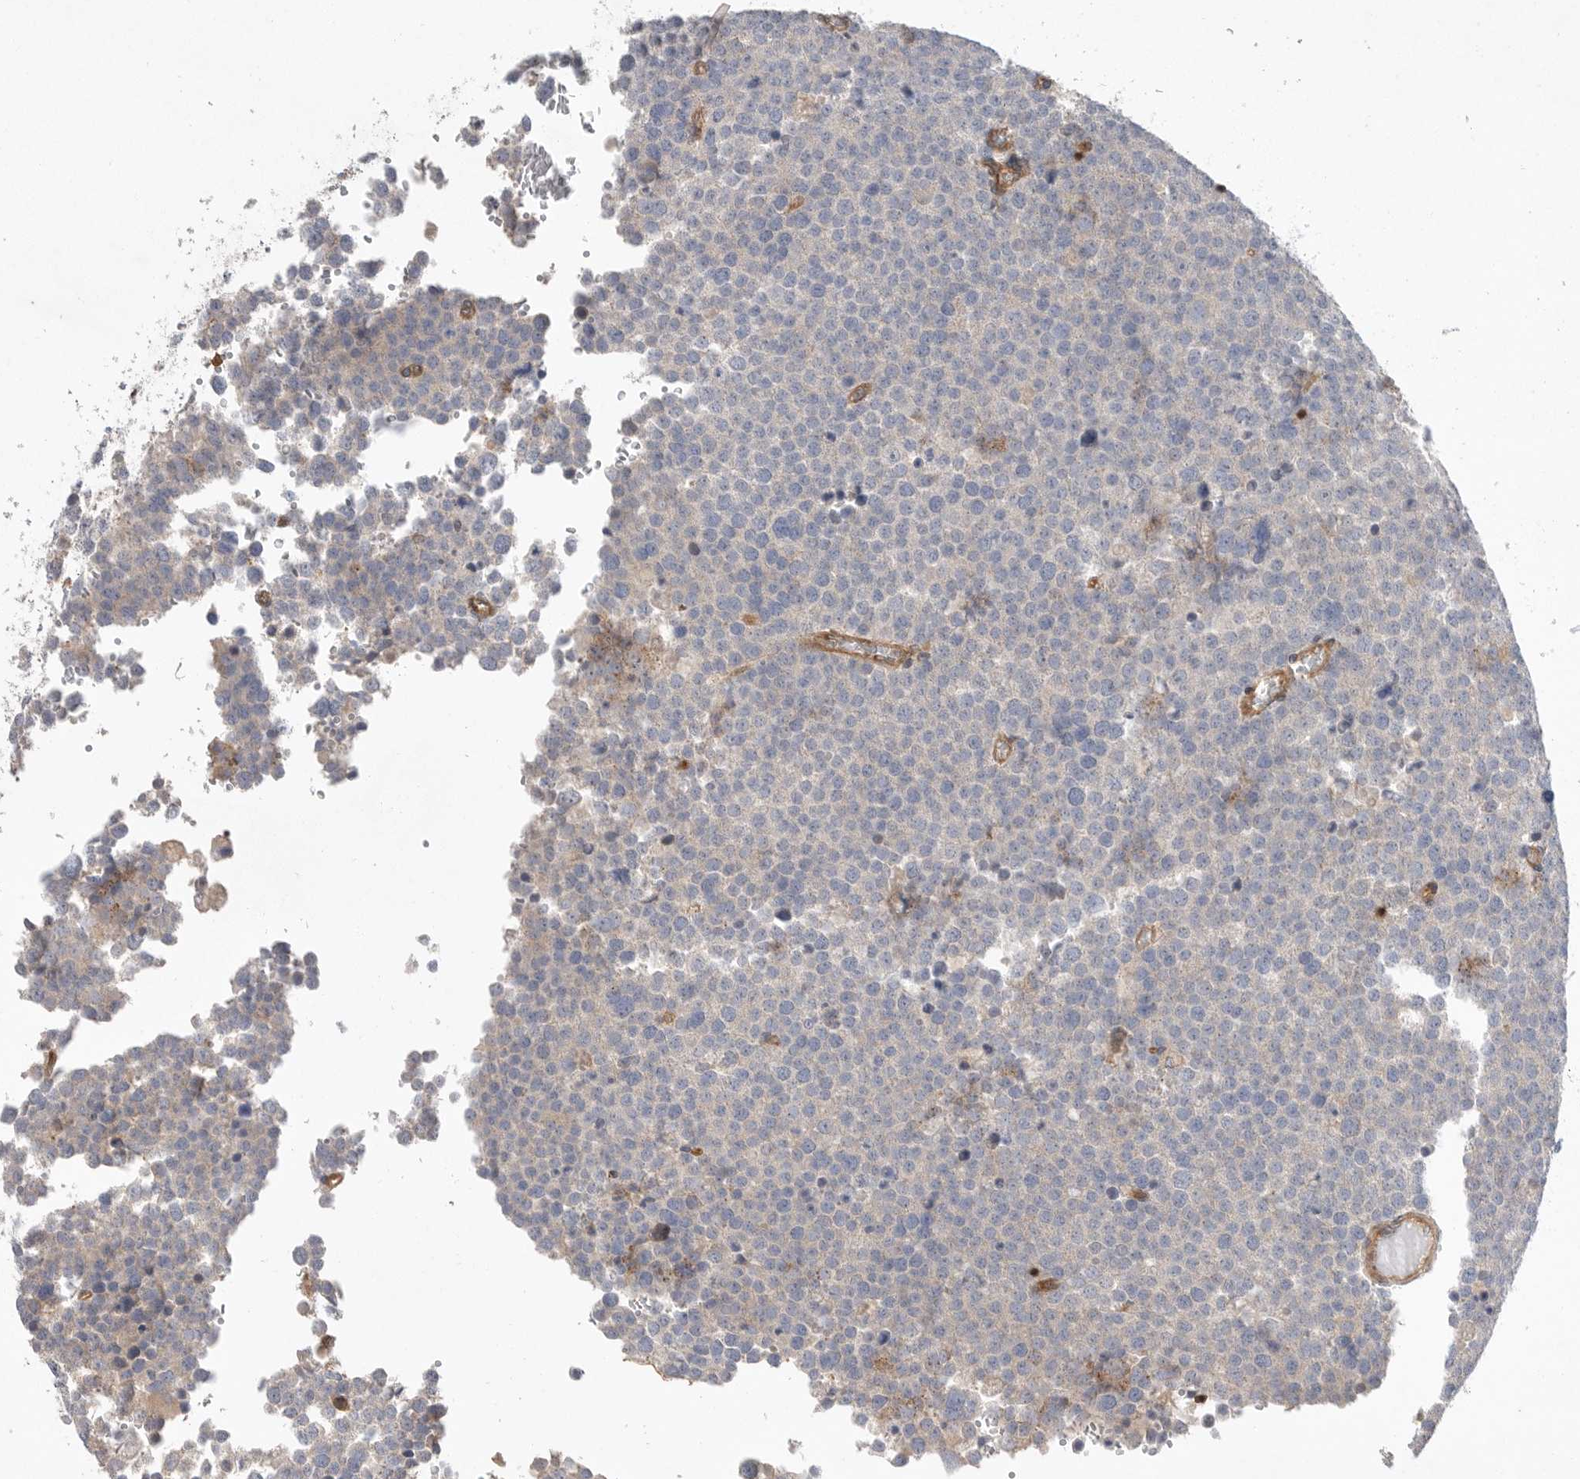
{"staining": {"intensity": "negative", "quantity": "none", "location": "none"}, "tissue": "testis cancer", "cell_type": "Tumor cells", "image_type": "cancer", "snomed": [{"axis": "morphology", "description": "Seminoma, NOS"}, {"axis": "topography", "description": "Testis"}], "caption": "Tumor cells are negative for brown protein staining in seminoma (testis). (Immunohistochemistry (ihc), brightfield microscopy, high magnification).", "gene": "PRKCH", "patient": {"sex": "male", "age": 71}}